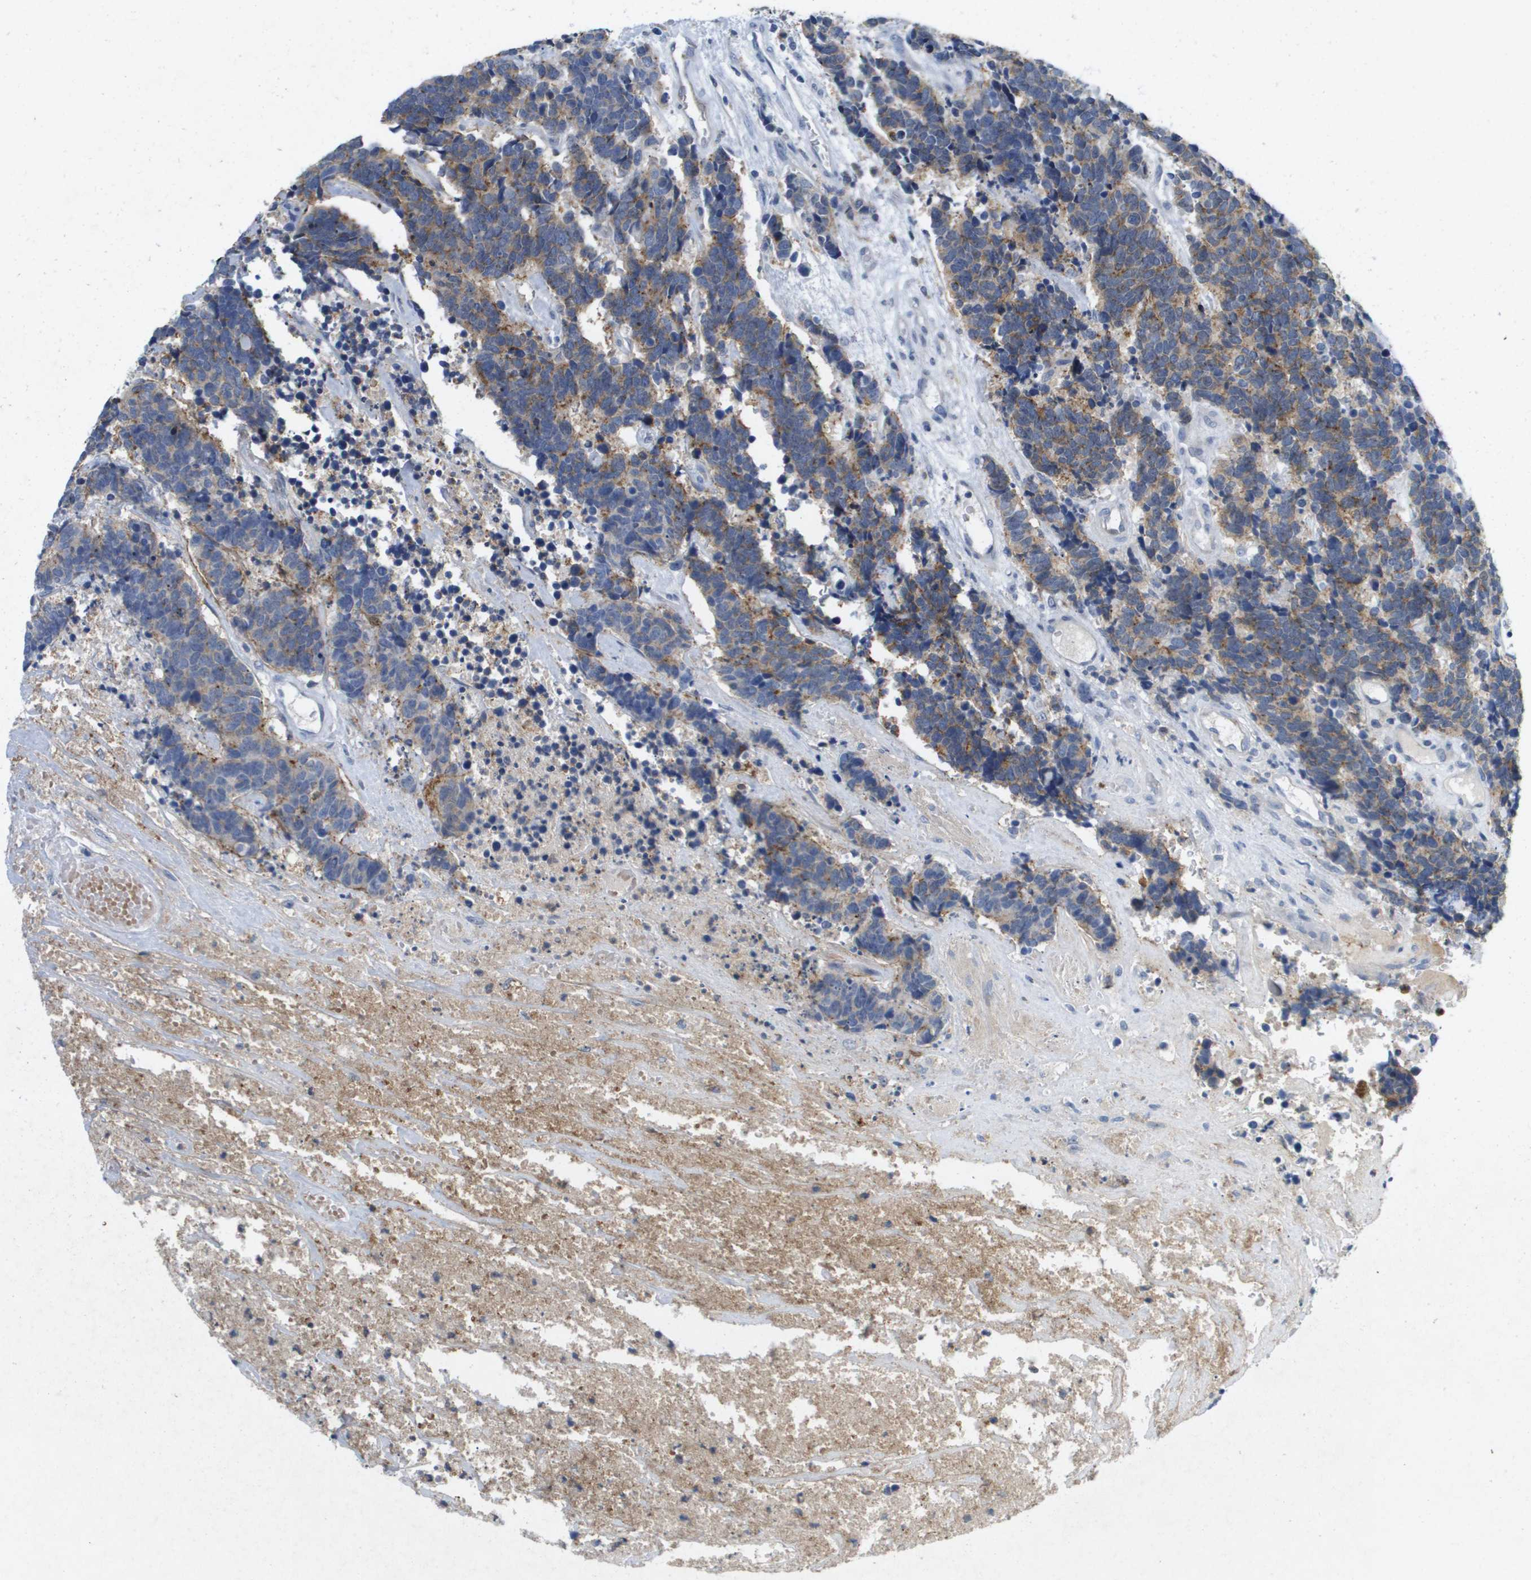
{"staining": {"intensity": "moderate", "quantity": "25%-75%", "location": "cytoplasmic/membranous"}, "tissue": "carcinoid", "cell_type": "Tumor cells", "image_type": "cancer", "snomed": [{"axis": "morphology", "description": "Carcinoma, NOS"}, {"axis": "morphology", "description": "Carcinoid, malignant, NOS"}, {"axis": "topography", "description": "Urinary bladder"}], "caption": "Moderate cytoplasmic/membranous expression is present in approximately 25%-75% of tumor cells in malignant carcinoid. The staining was performed using DAB (3,3'-diaminobenzidine), with brown indicating positive protein expression. Nuclei are stained blue with hematoxylin.", "gene": "LIPG", "patient": {"sex": "male", "age": 57}}